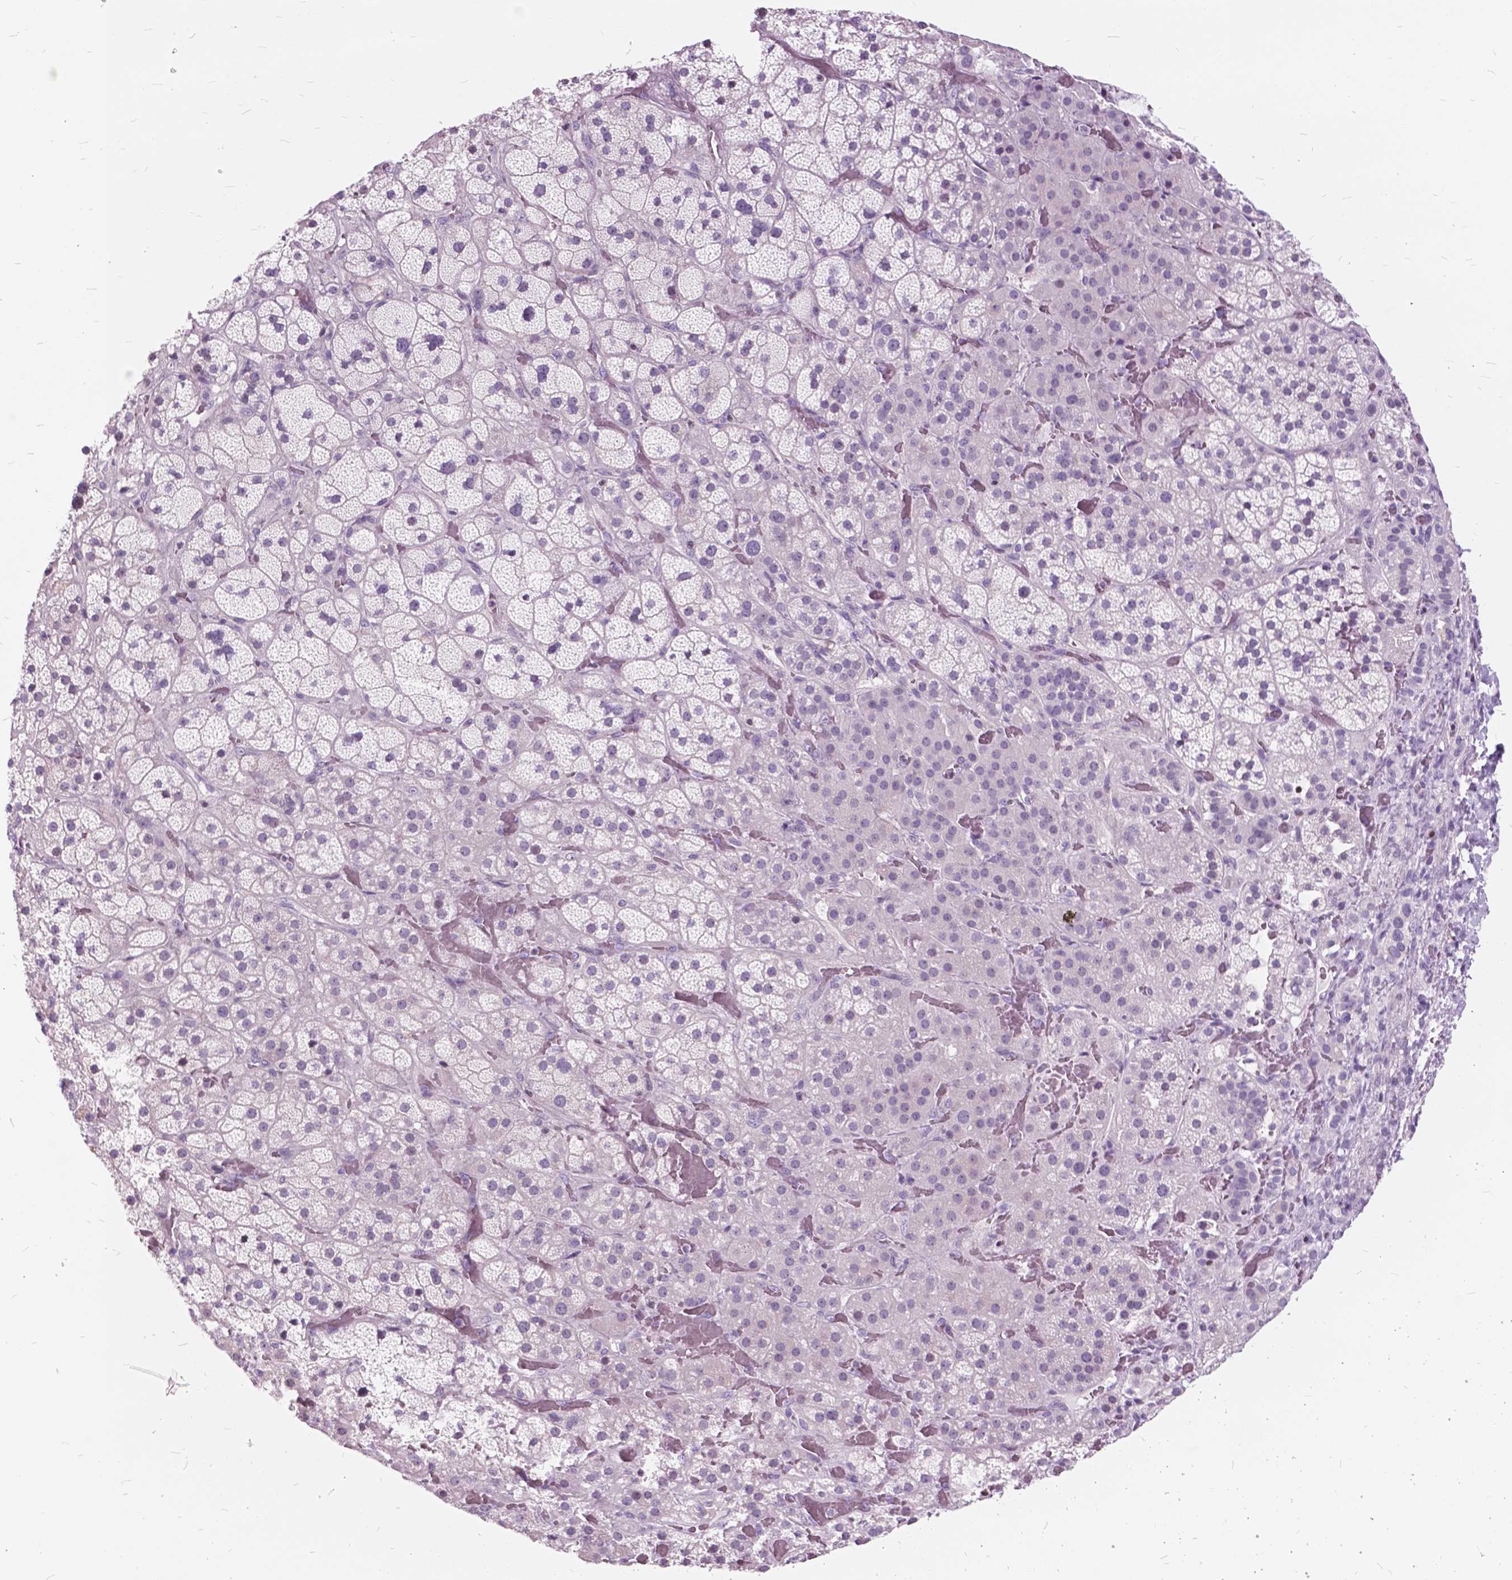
{"staining": {"intensity": "negative", "quantity": "none", "location": "none"}, "tissue": "adrenal gland", "cell_type": "Glandular cells", "image_type": "normal", "snomed": [{"axis": "morphology", "description": "Normal tissue, NOS"}, {"axis": "topography", "description": "Adrenal gland"}], "caption": "A micrograph of adrenal gland stained for a protein exhibits no brown staining in glandular cells.", "gene": "SP140", "patient": {"sex": "male", "age": 57}}